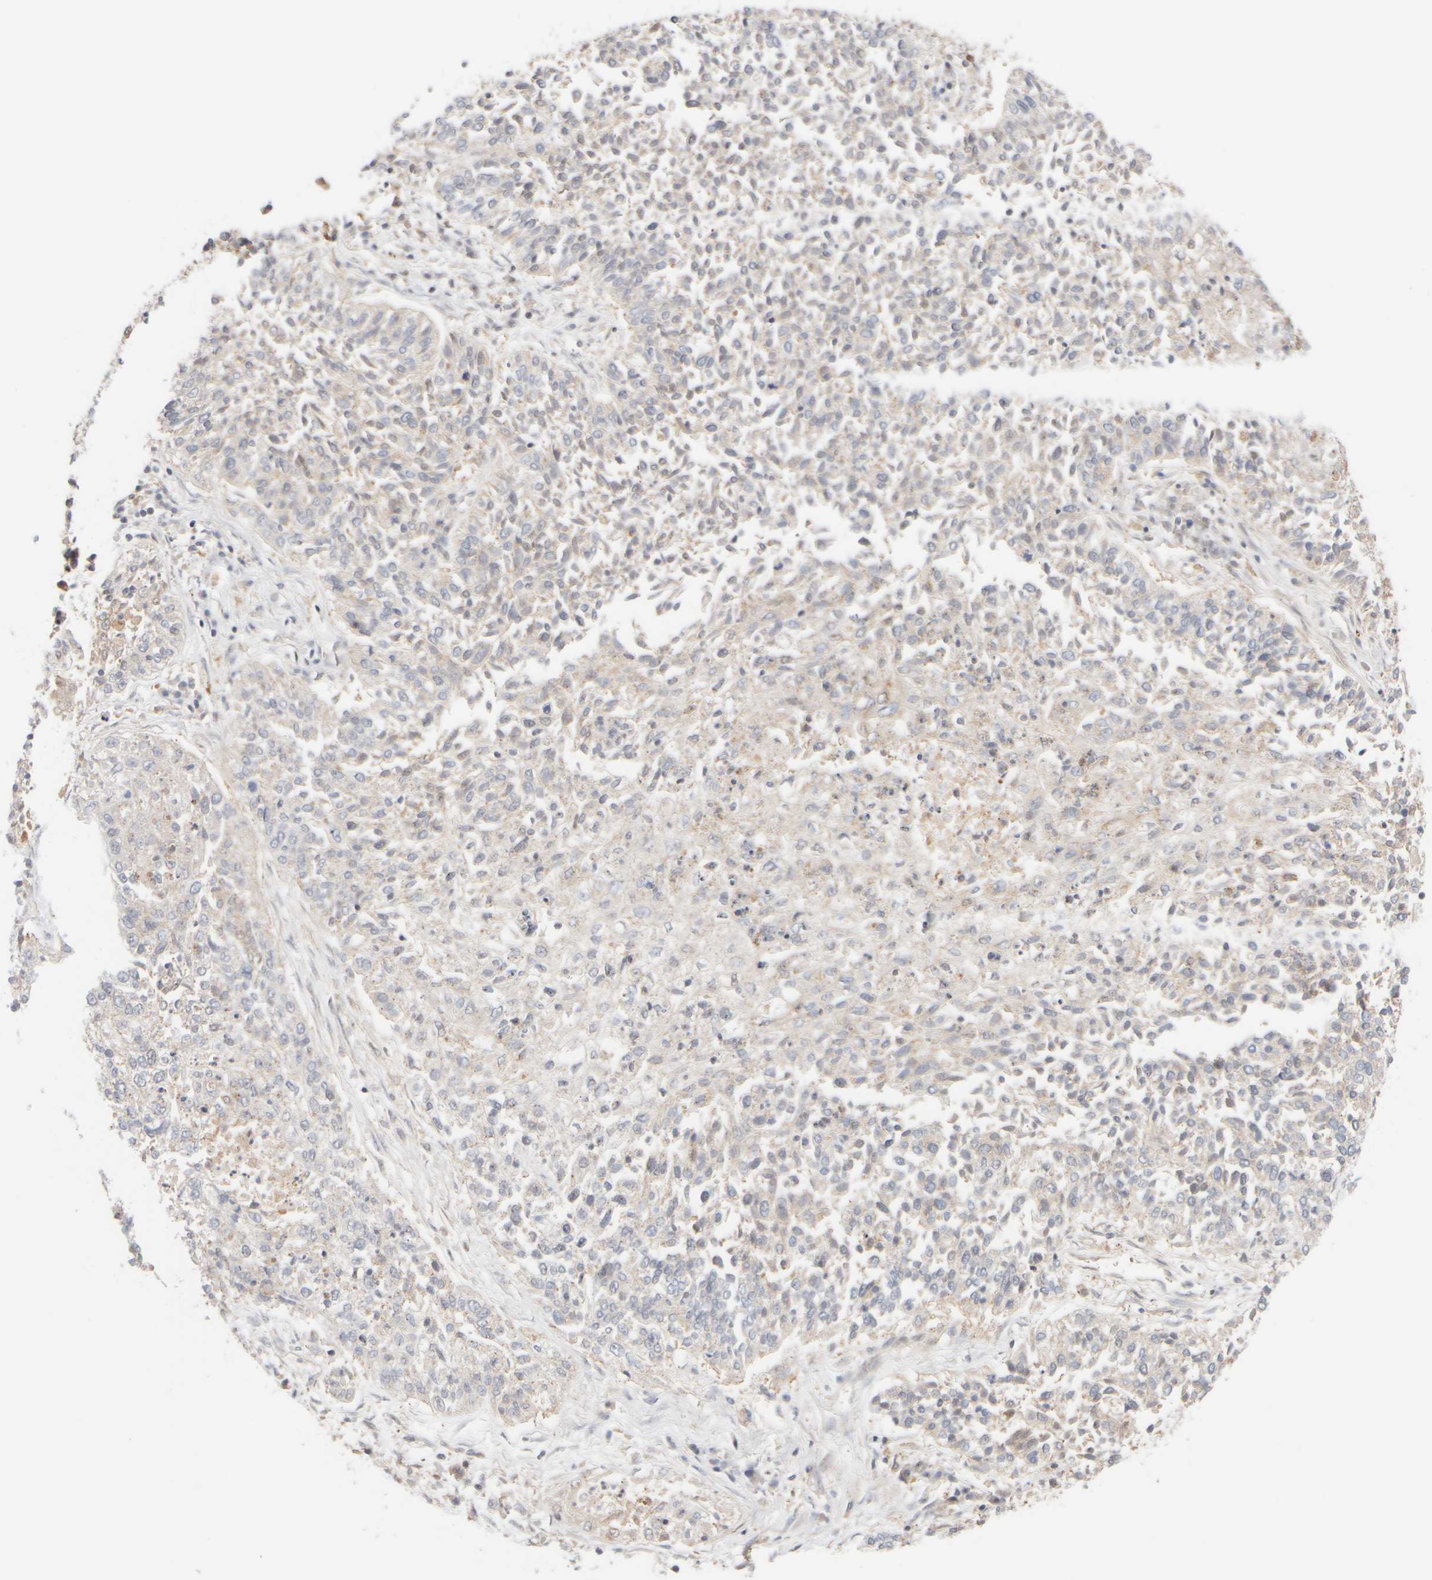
{"staining": {"intensity": "weak", "quantity": "<25%", "location": "cytoplasmic/membranous"}, "tissue": "lung cancer", "cell_type": "Tumor cells", "image_type": "cancer", "snomed": [{"axis": "morphology", "description": "Normal tissue, NOS"}, {"axis": "morphology", "description": "Squamous cell carcinoma, NOS"}, {"axis": "topography", "description": "Lymph node"}, {"axis": "topography", "description": "Cartilage tissue"}, {"axis": "topography", "description": "Bronchus"}, {"axis": "topography", "description": "Lung"}, {"axis": "topography", "description": "Peripheral nerve tissue"}], "caption": "Tumor cells are negative for brown protein staining in lung squamous cell carcinoma. Nuclei are stained in blue.", "gene": "RABEP1", "patient": {"sex": "female", "age": 49}}